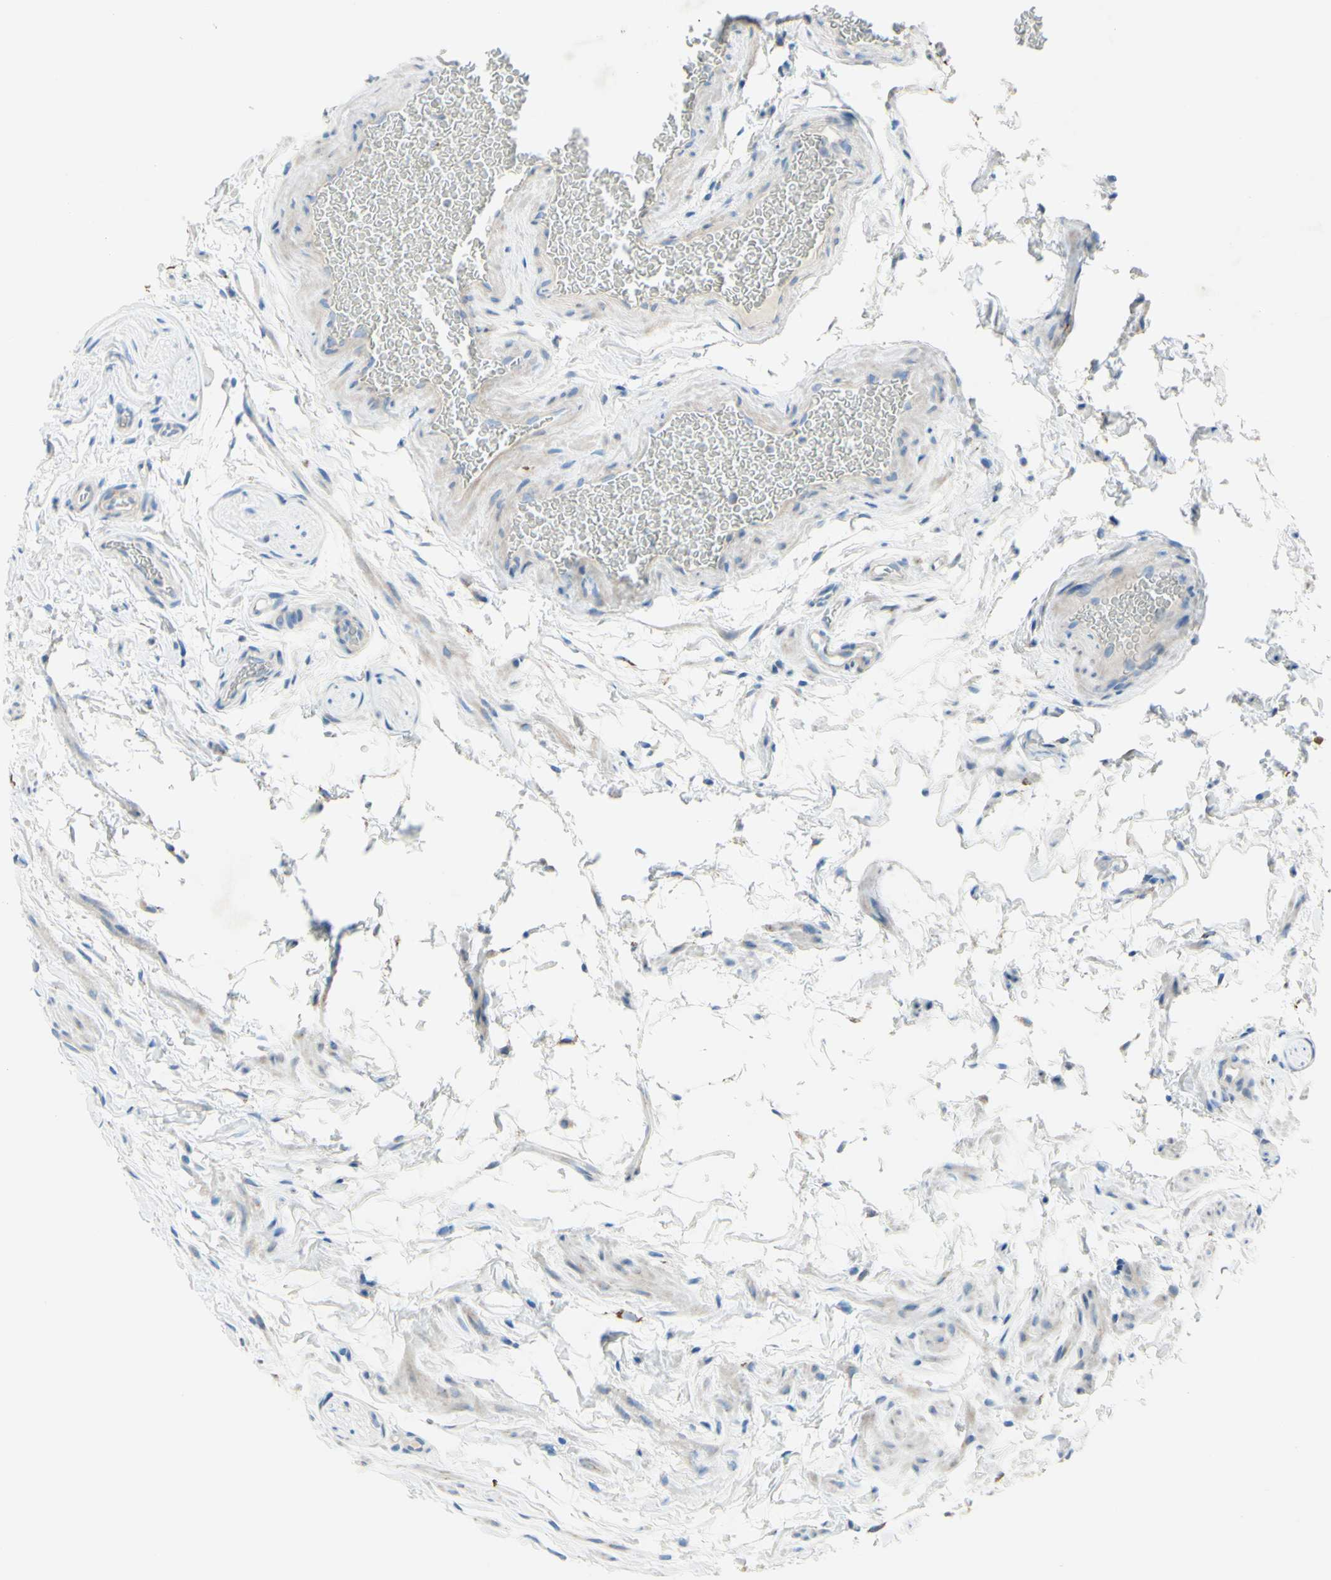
{"staining": {"intensity": "negative", "quantity": "none", "location": "none"}, "tissue": "epididymis", "cell_type": "Glandular cells", "image_type": "normal", "snomed": [{"axis": "morphology", "description": "Normal tissue, NOS"}, {"axis": "topography", "description": "Epididymis"}], "caption": "Histopathology image shows no protein positivity in glandular cells of benign epididymis. (DAB IHC visualized using brightfield microscopy, high magnification).", "gene": "ACADL", "patient": {"sex": "male", "age": 36}}